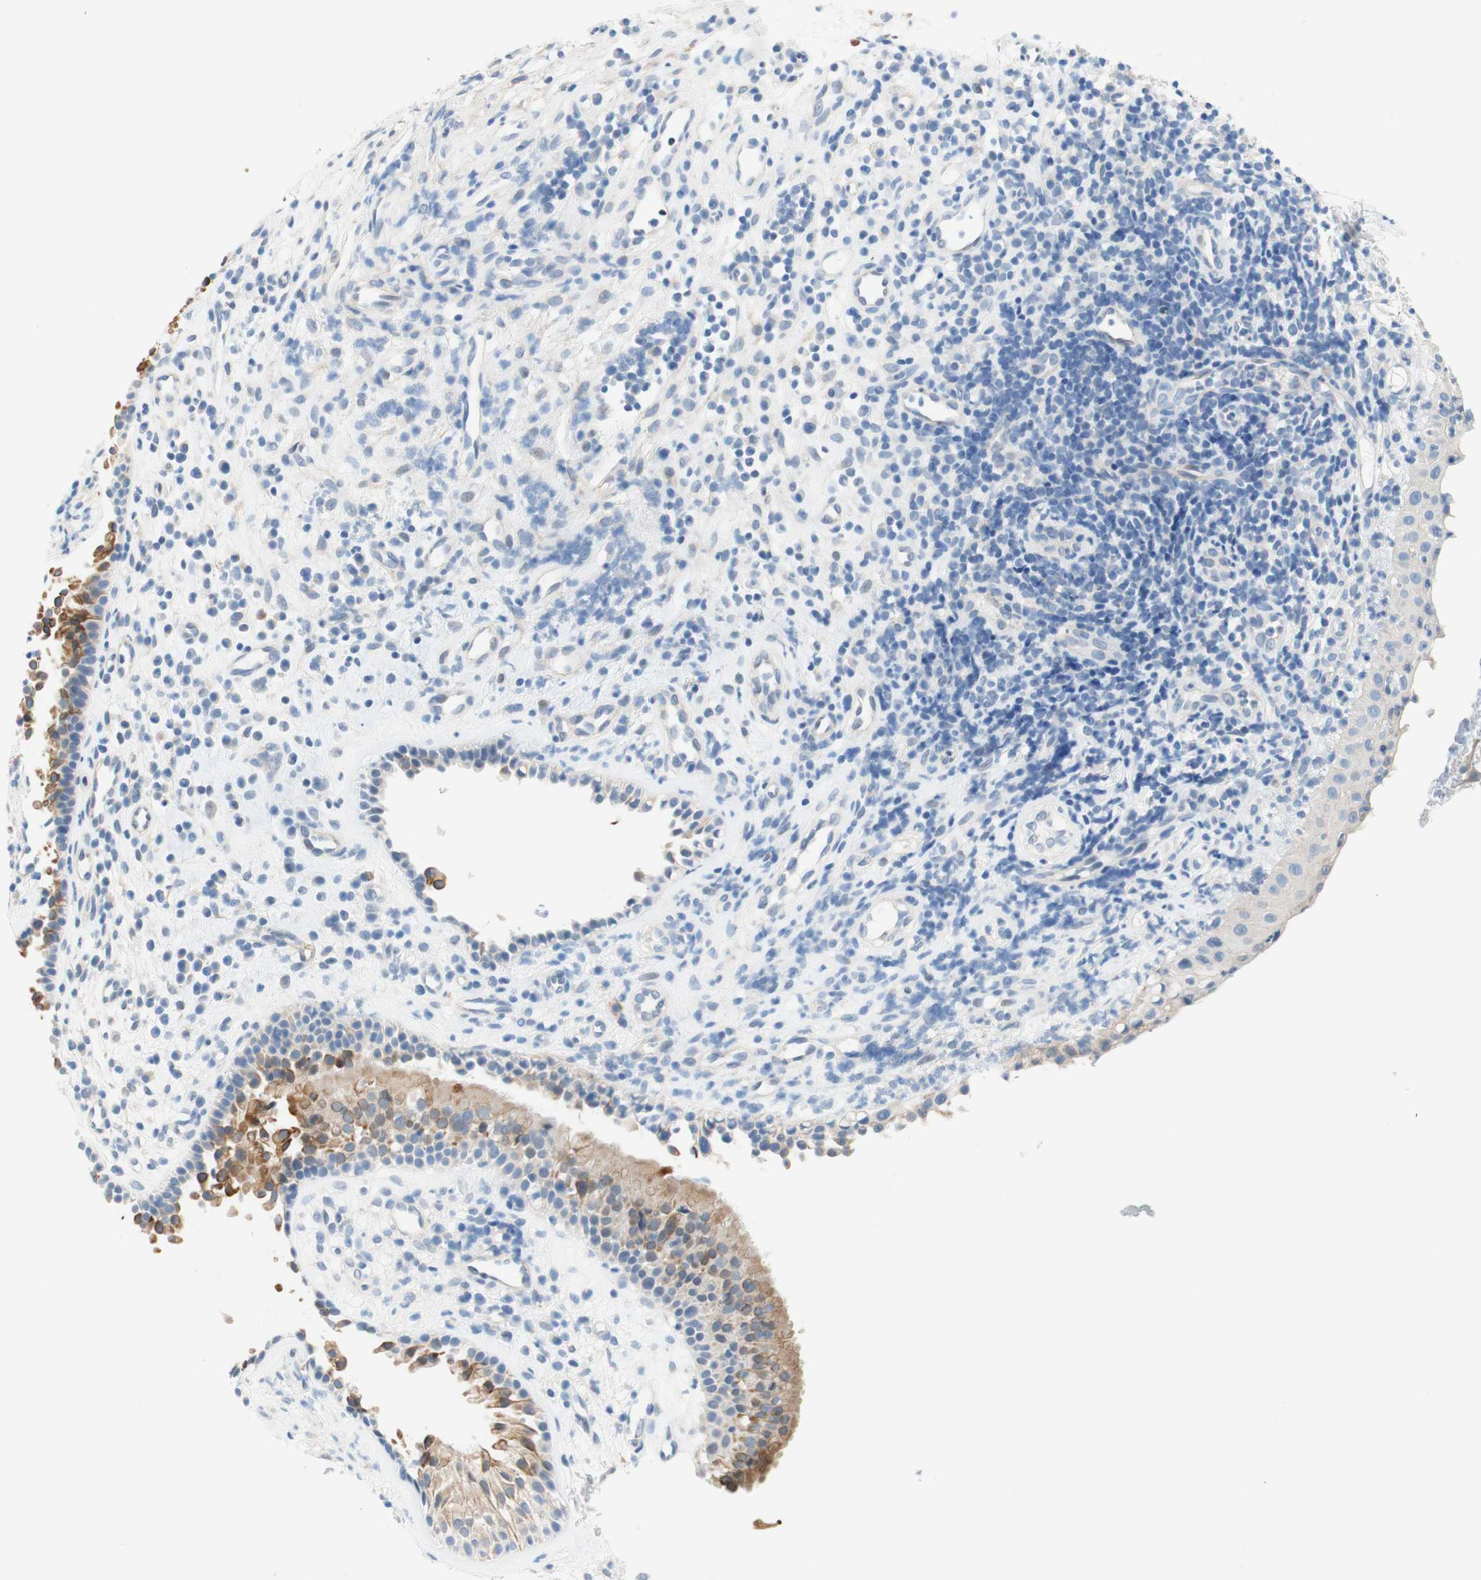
{"staining": {"intensity": "moderate", "quantity": "25%-75%", "location": "cytoplasmic/membranous"}, "tissue": "nasopharynx", "cell_type": "Respiratory epithelial cells", "image_type": "normal", "snomed": [{"axis": "morphology", "description": "Normal tissue, NOS"}, {"axis": "topography", "description": "Nasopharynx"}], "caption": "Protein analysis of normal nasopharynx demonstrates moderate cytoplasmic/membranous expression in approximately 25%-75% of respiratory epithelial cells. The staining was performed using DAB (3,3'-diaminobenzidine) to visualize the protein expression in brown, while the nuclei were stained in blue with hematoxylin (Magnification: 20x).", "gene": "ENTREP2", "patient": {"sex": "female", "age": 51}}